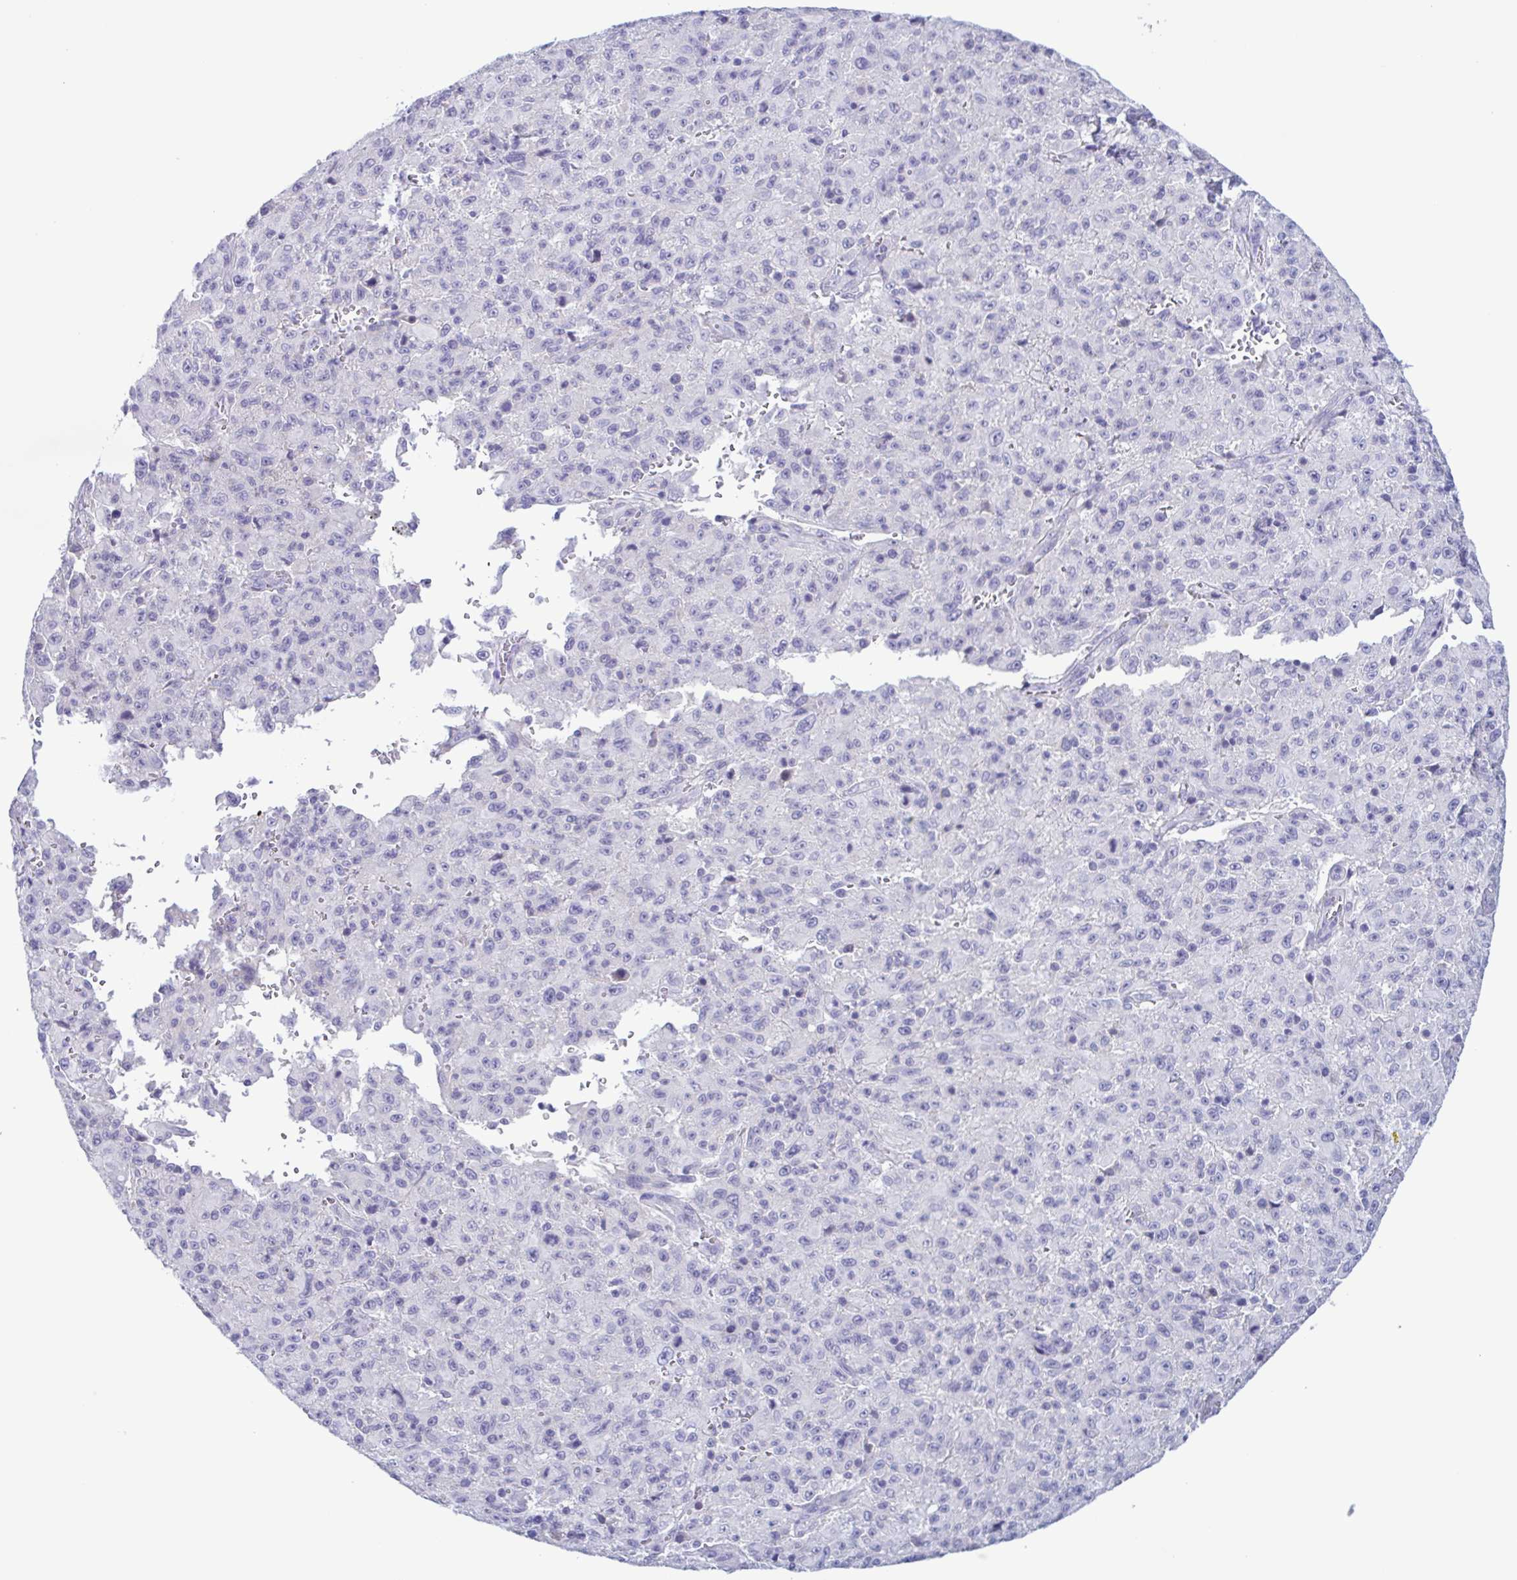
{"staining": {"intensity": "negative", "quantity": "none", "location": "none"}, "tissue": "melanoma", "cell_type": "Tumor cells", "image_type": "cancer", "snomed": [{"axis": "morphology", "description": "Malignant melanoma, NOS"}, {"axis": "topography", "description": "Skin"}], "caption": "Tumor cells are negative for protein expression in human malignant melanoma.", "gene": "INAFM1", "patient": {"sex": "male", "age": 46}}